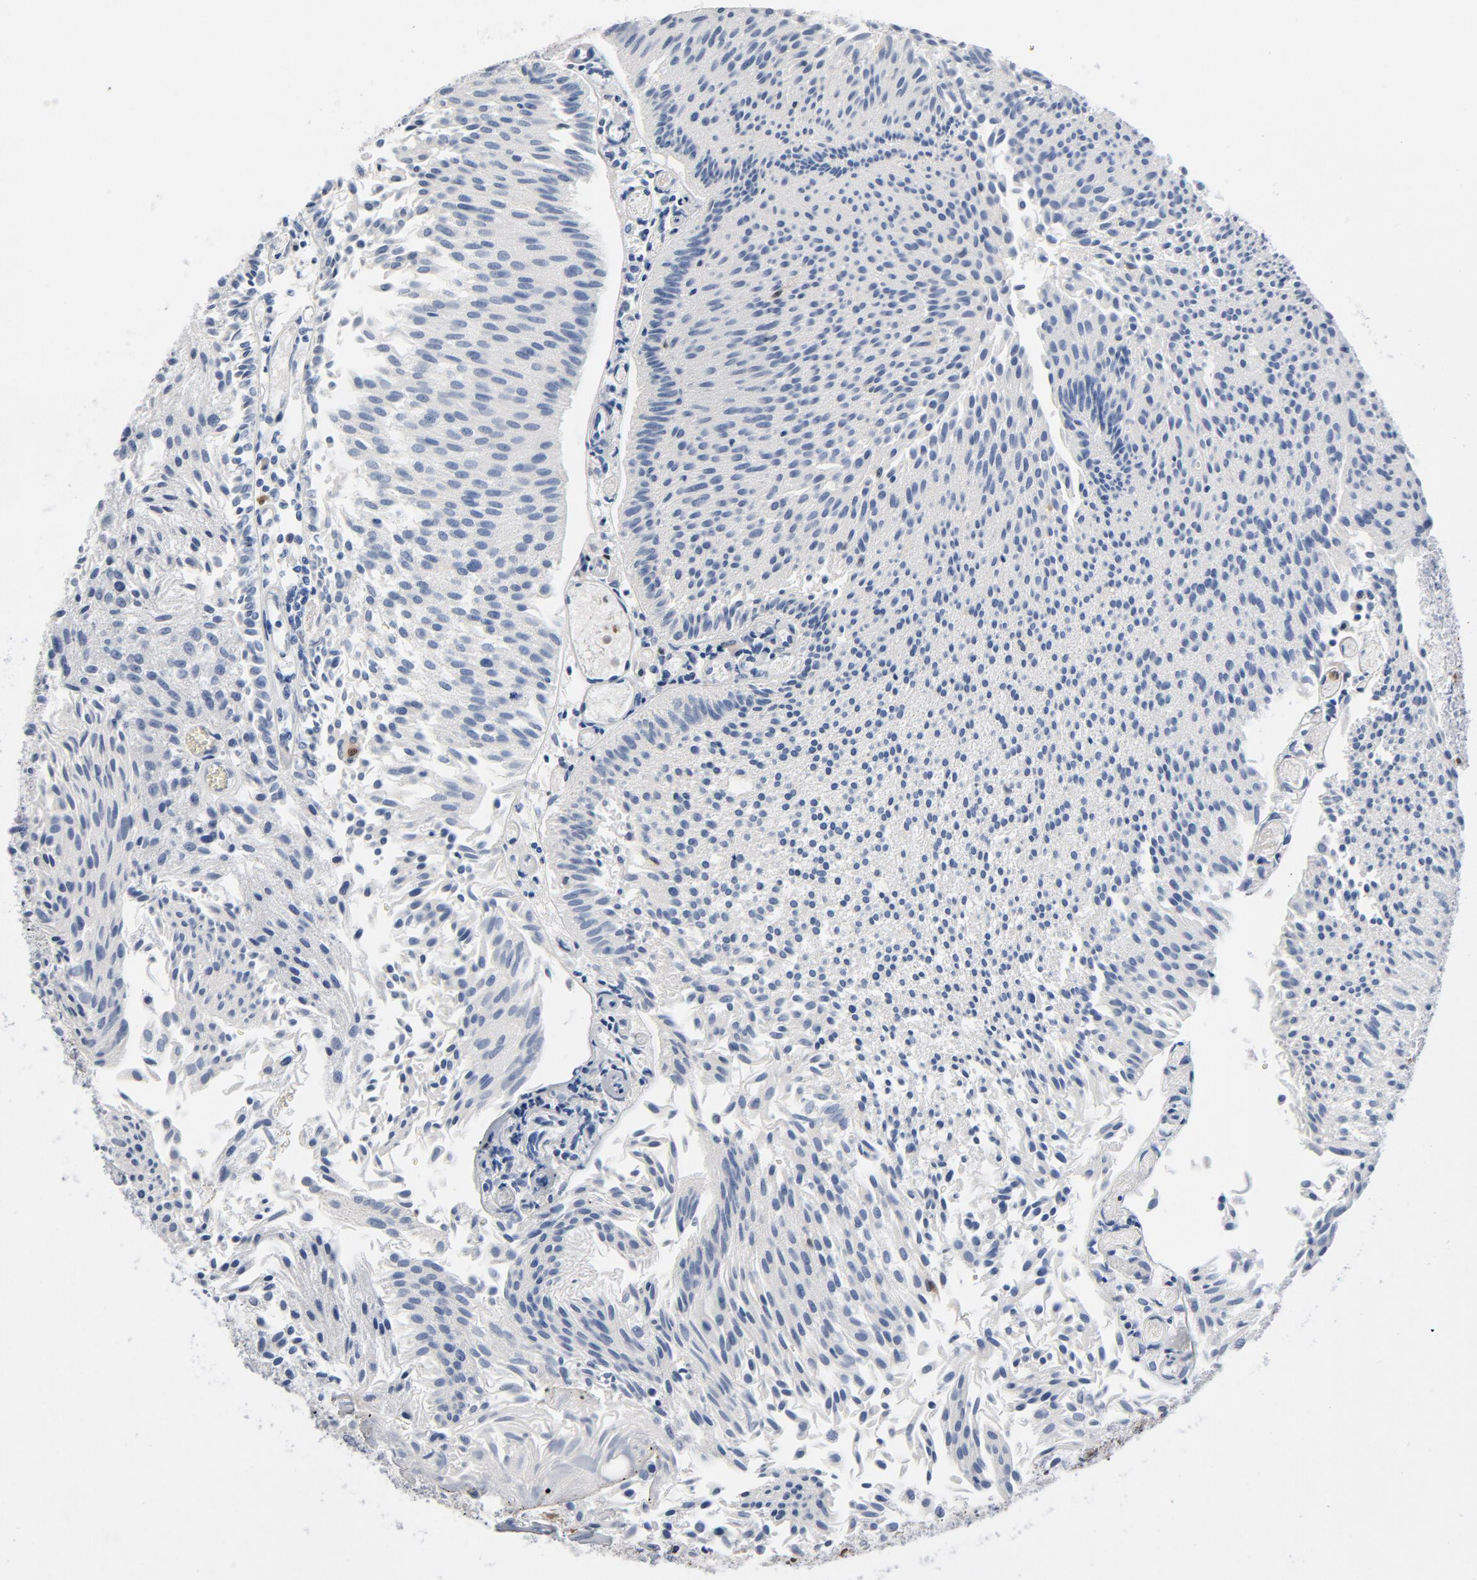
{"staining": {"intensity": "negative", "quantity": "none", "location": "none"}, "tissue": "urothelial cancer", "cell_type": "Tumor cells", "image_type": "cancer", "snomed": [{"axis": "morphology", "description": "Urothelial carcinoma, Low grade"}, {"axis": "topography", "description": "Urinary bladder"}], "caption": "Immunohistochemistry (IHC) of human low-grade urothelial carcinoma exhibits no positivity in tumor cells.", "gene": "NCF1", "patient": {"sex": "male", "age": 86}}